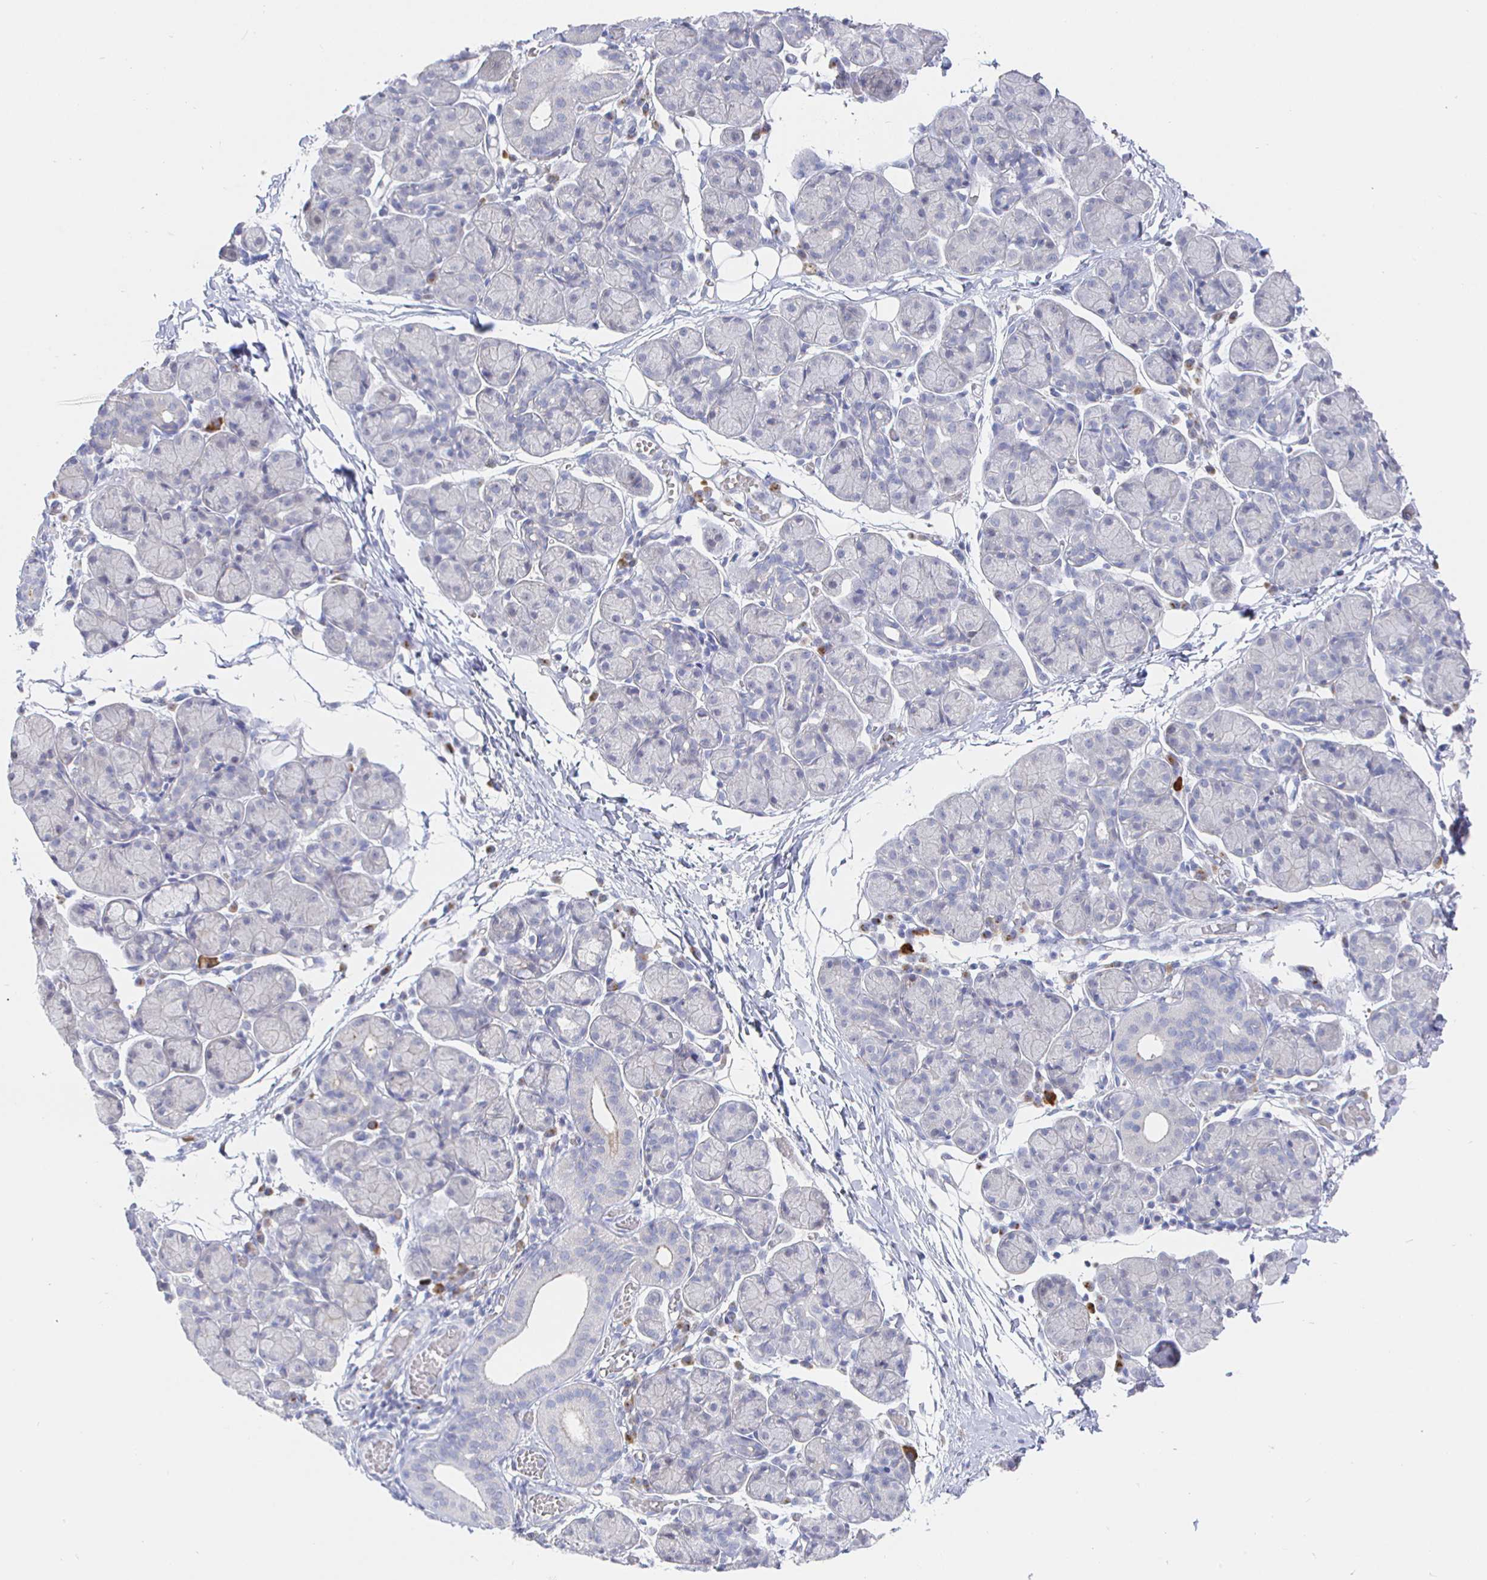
{"staining": {"intensity": "negative", "quantity": "none", "location": "none"}, "tissue": "salivary gland", "cell_type": "Glandular cells", "image_type": "normal", "snomed": [{"axis": "morphology", "description": "Normal tissue, NOS"}, {"axis": "morphology", "description": "Inflammation, NOS"}, {"axis": "topography", "description": "Lymph node"}, {"axis": "topography", "description": "Salivary gland"}], "caption": "Photomicrograph shows no significant protein staining in glandular cells of normal salivary gland. (Stains: DAB IHC with hematoxylin counter stain, Microscopy: brightfield microscopy at high magnification).", "gene": "LRRC23", "patient": {"sex": "male", "age": 3}}